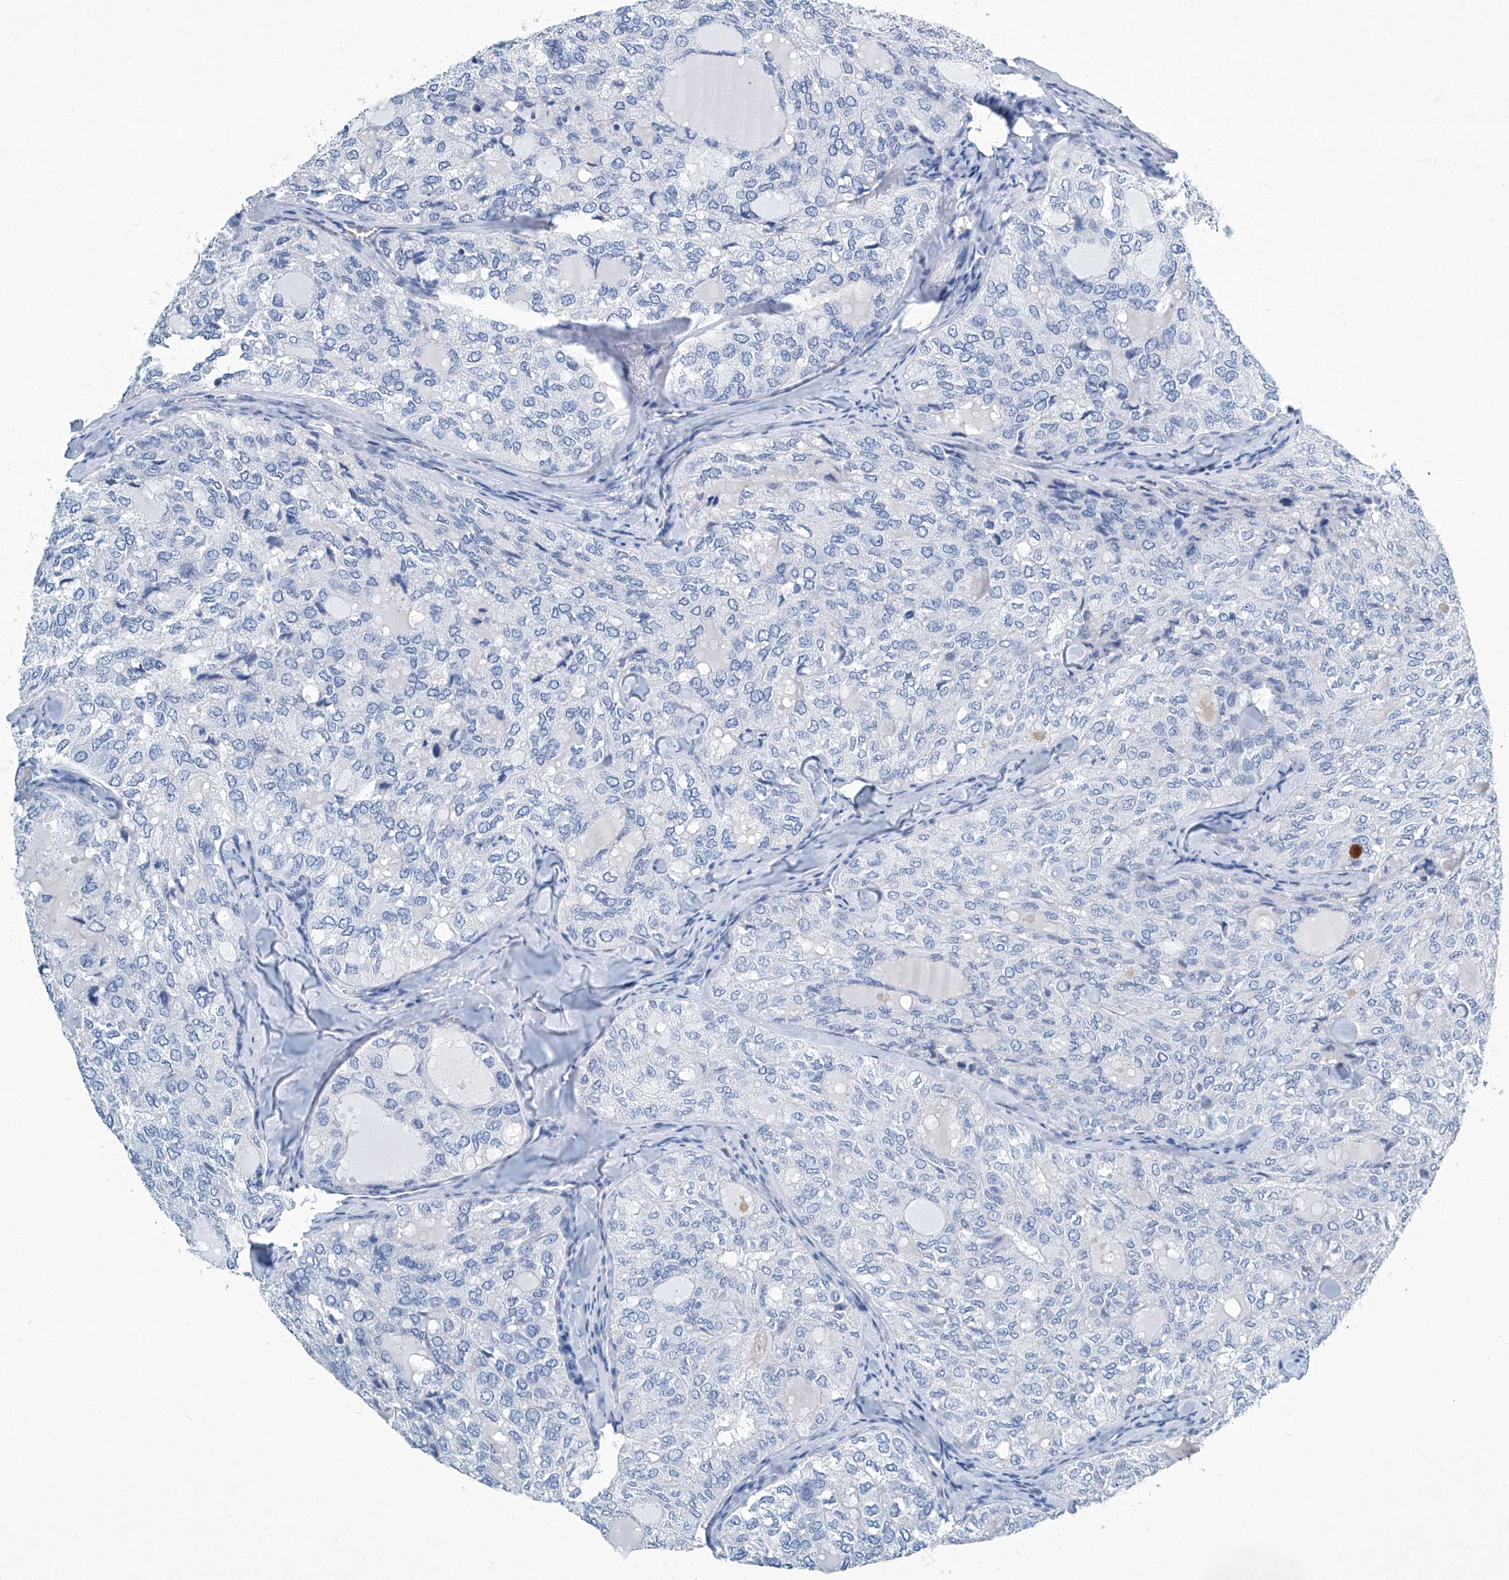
{"staining": {"intensity": "negative", "quantity": "none", "location": "none"}, "tissue": "thyroid cancer", "cell_type": "Tumor cells", "image_type": "cancer", "snomed": [{"axis": "morphology", "description": "Follicular adenoma carcinoma, NOS"}, {"axis": "topography", "description": "Thyroid gland"}], "caption": "Image shows no significant protein positivity in tumor cells of follicular adenoma carcinoma (thyroid).", "gene": "CYP2A7", "patient": {"sex": "male", "age": 75}}